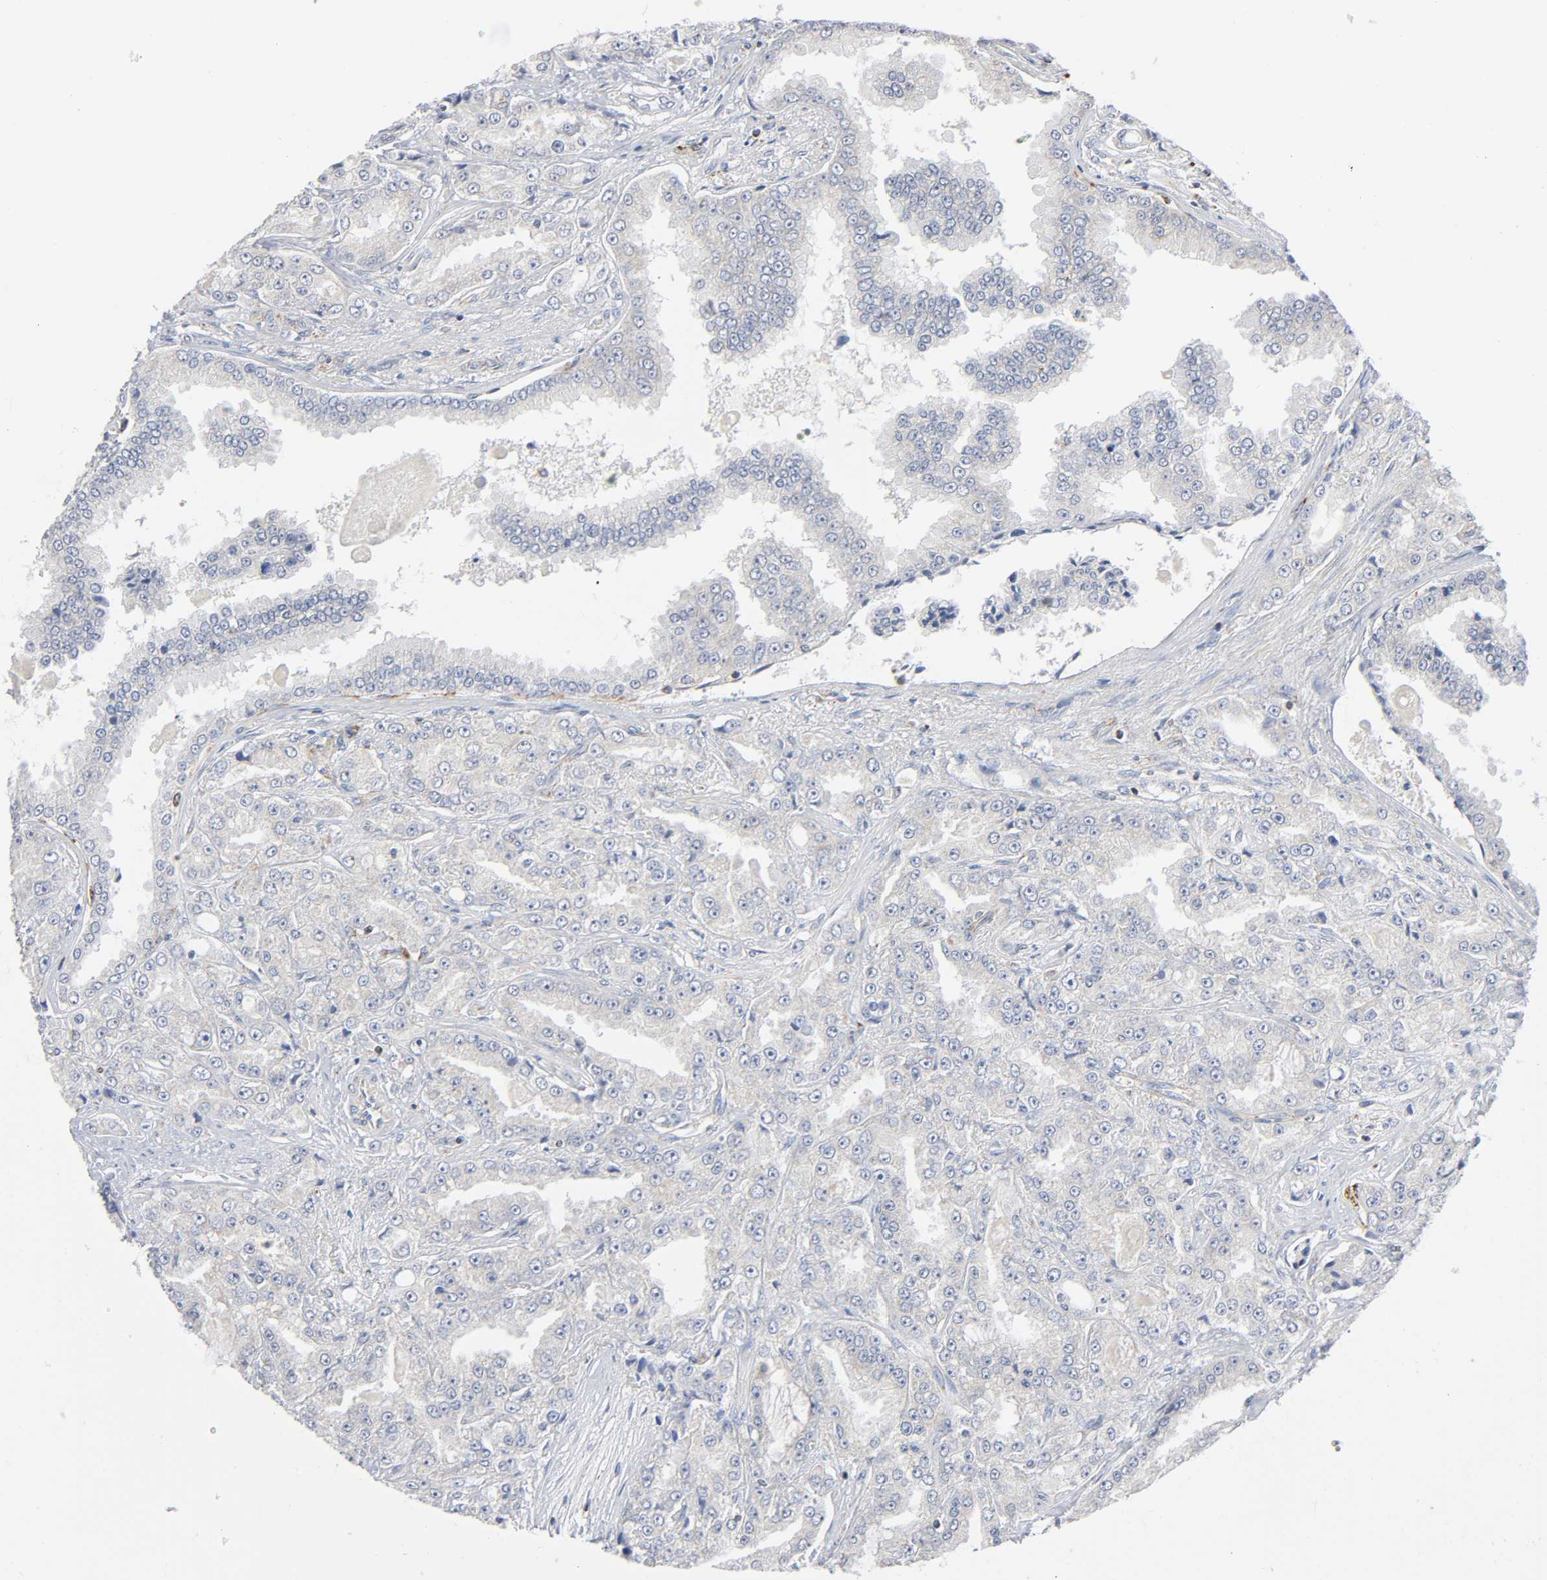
{"staining": {"intensity": "negative", "quantity": "none", "location": "none"}, "tissue": "prostate cancer", "cell_type": "Tumor cells", "image_type": "cancer", "snomed": [{"axis": "morphology", "description": "Adenocarcinoma, High grade"}, {"axis": "topography", "description": "Prostate"}], "caption": "The histopathology image reveals no staining of tumor cells in prostate high-grade adenocarcinoma.", "gene": "BAK1", "patient": {"sex": "male", "age": 73}}